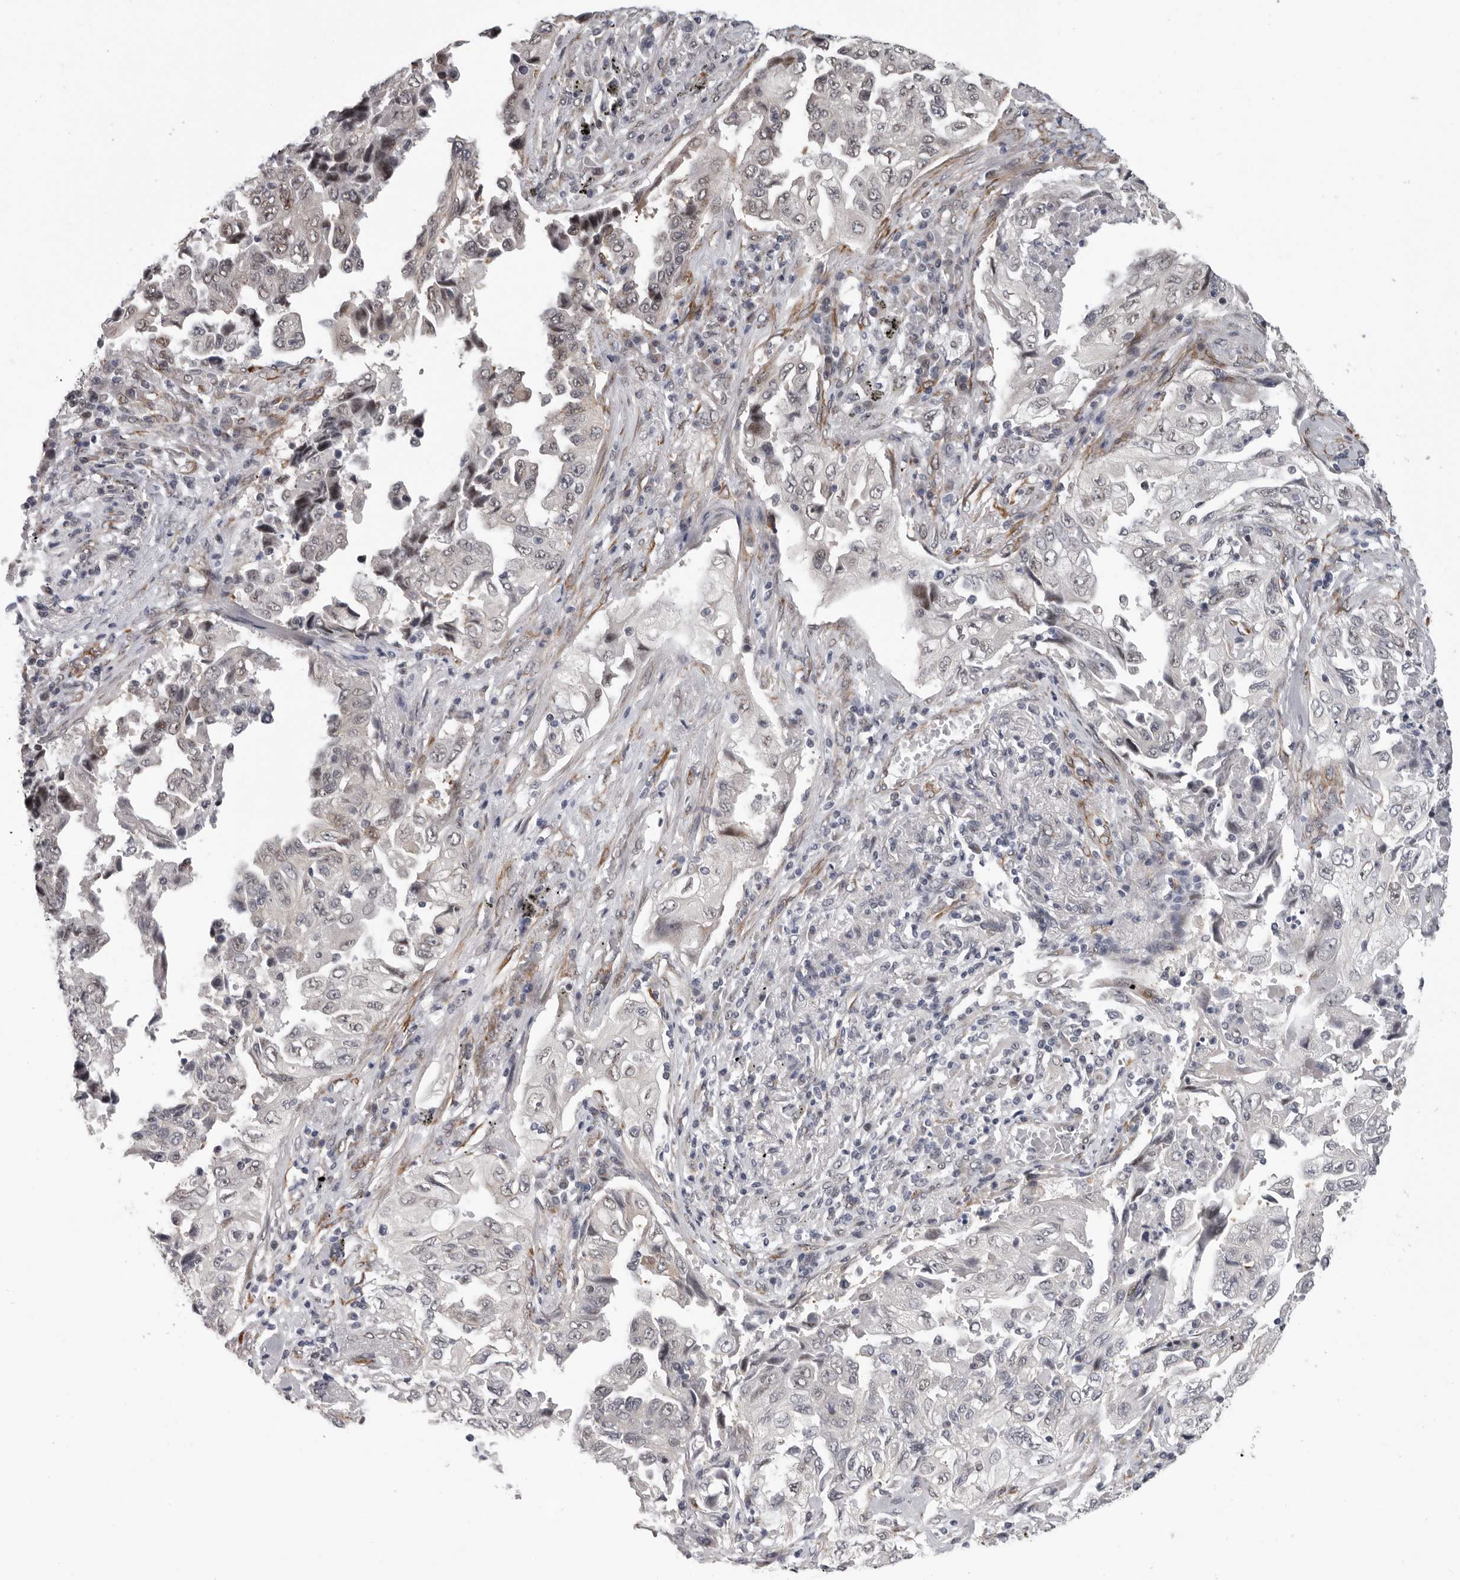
{"staining": {"intensity": "negative", "quantity": "none", "location": "none"}, "tissue": "lung cancer", "cell_type": "Tumor cells", "image_type": "cancer", "snomed": [{"axis": "morphology", "description": "Adenocarcinoma, NOS"}, {"axis": "topography", "description": "Lung"}], "caption": "IHC of lung cancer (adenocarcinoma) shows no positivity in tumor cells. Brightfield microscopy of immunohistochemistry stained with DAB (brown) and hematoxylin (blue), captured at high magnification.", "gene": "RALGPS2", "patient": {"sex": "female", "age": 51}}